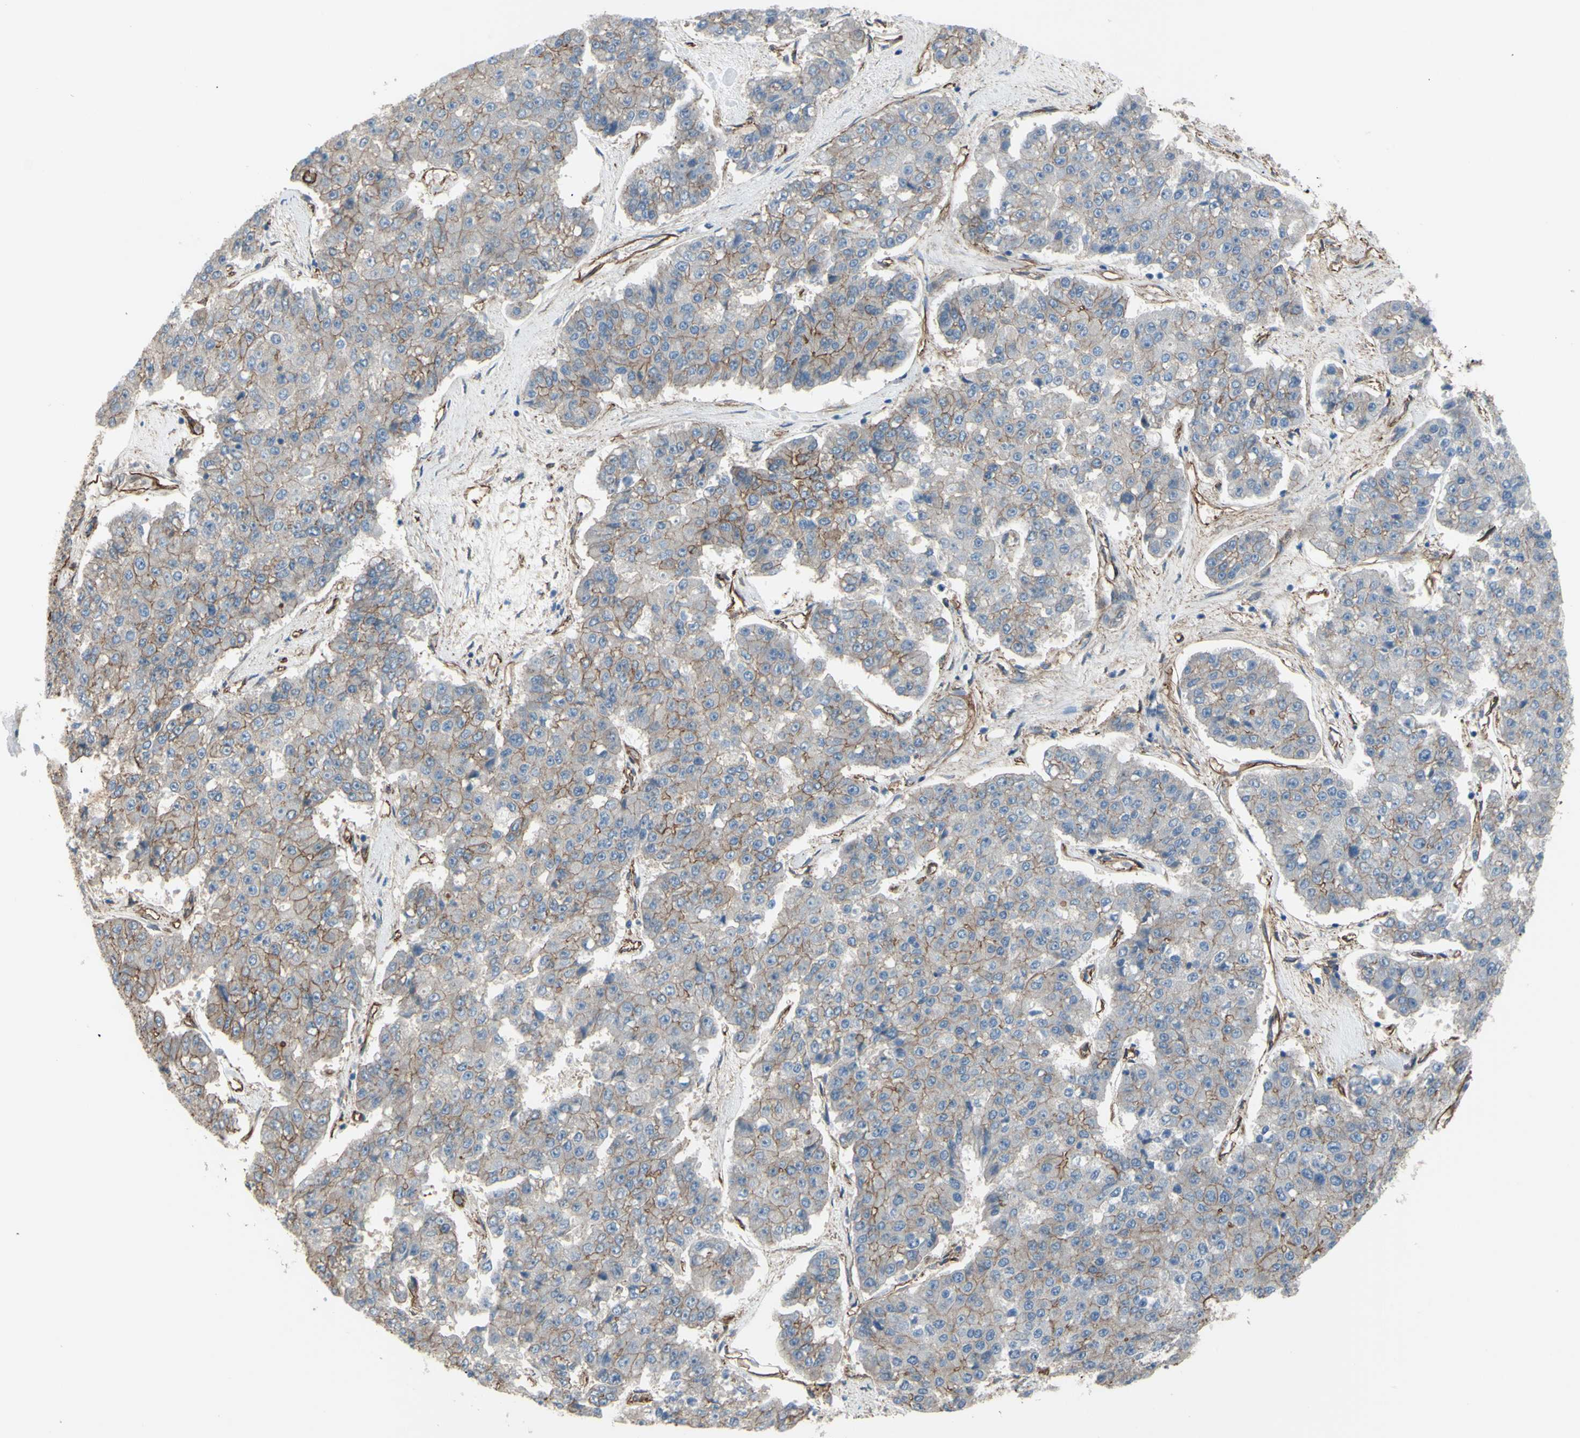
{"staining": {"intensity": "moderate", "quantity": ">75%", "location": "cytoplasmic/membranous"}, "tissue": "pancreatic cancer", "cell_type": "Tumor cells", "image_type": "cancer", "snomed": [{"axis": "morphology", "description": "Adenocarcinoma, NOS"}, {"axis": "topography", "description": "Pancreas"}], "caption": "Immunohistochemistry (IHC) (DAB (3,3'-diaminobenzidine)) staining of pancreatic adenocarcinoma shows moderate cytoplasmic/membranous protein positivity in about >75% of tumor cells.", "gene": "TPBG", "patient": {"sex": "male", "age": 50}}